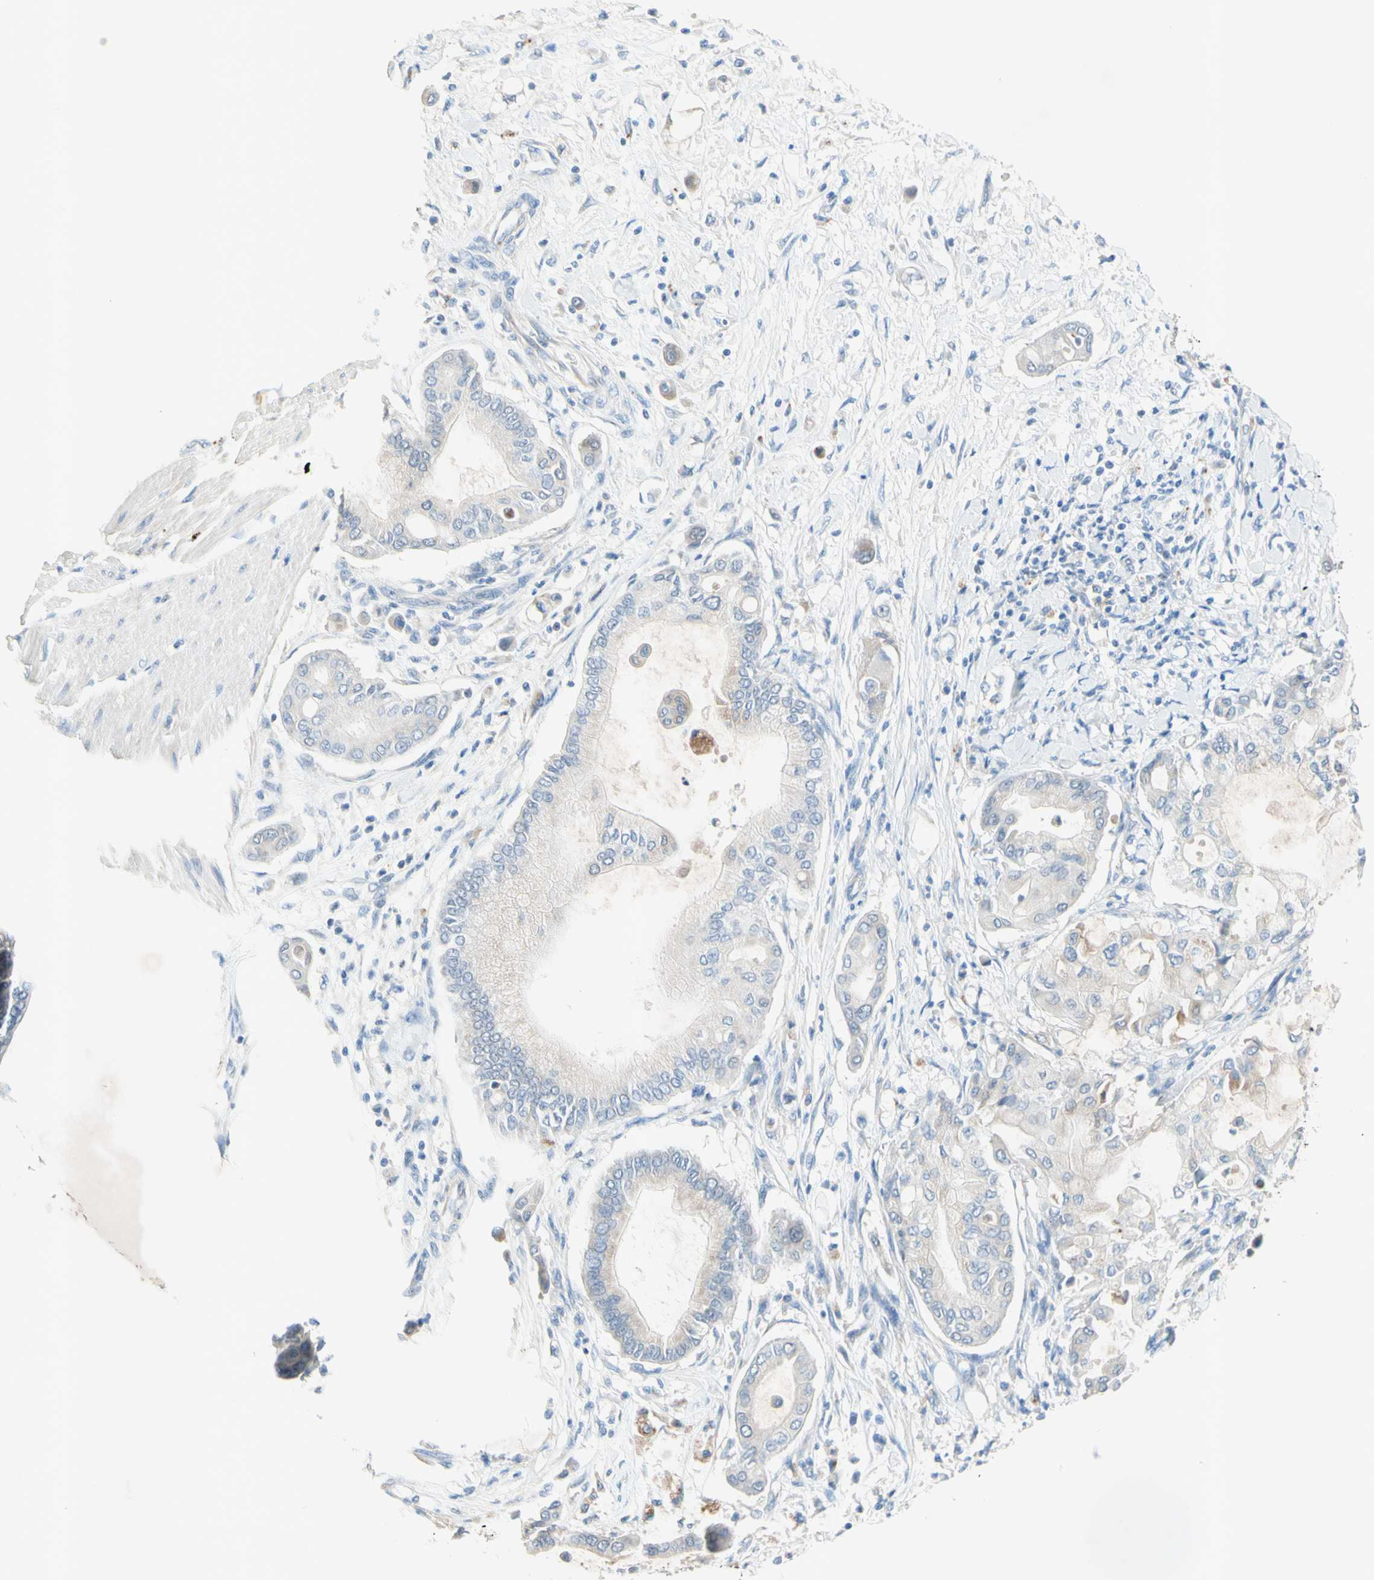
{"staining": {"intensity": "negative", "quantity": "none", "location": "none"}, "tissue": "pancreatic cancer", "cell_type": "Tumor cells", "image_type": "cancer", "snomed": [{"axis": "morphology", "description": "Adenocarcinoma, NOS"}, {"axis": "morphology", "description": "Adenocarcinoma, metastatic, NOS"}, {"axis": "topography", "description": "Lymph node"}, {"axis": "topography", "description": "Pancreas"}, {"axis": "topography", "description": "Duodenum"}], "caption": "Protein analysis of metastatic adenocarcinoma (pancreatic) exhibits no significant positivity in tumor cells.", "gene": "MFF", "patient": {"sex": "female", "age": 64}}